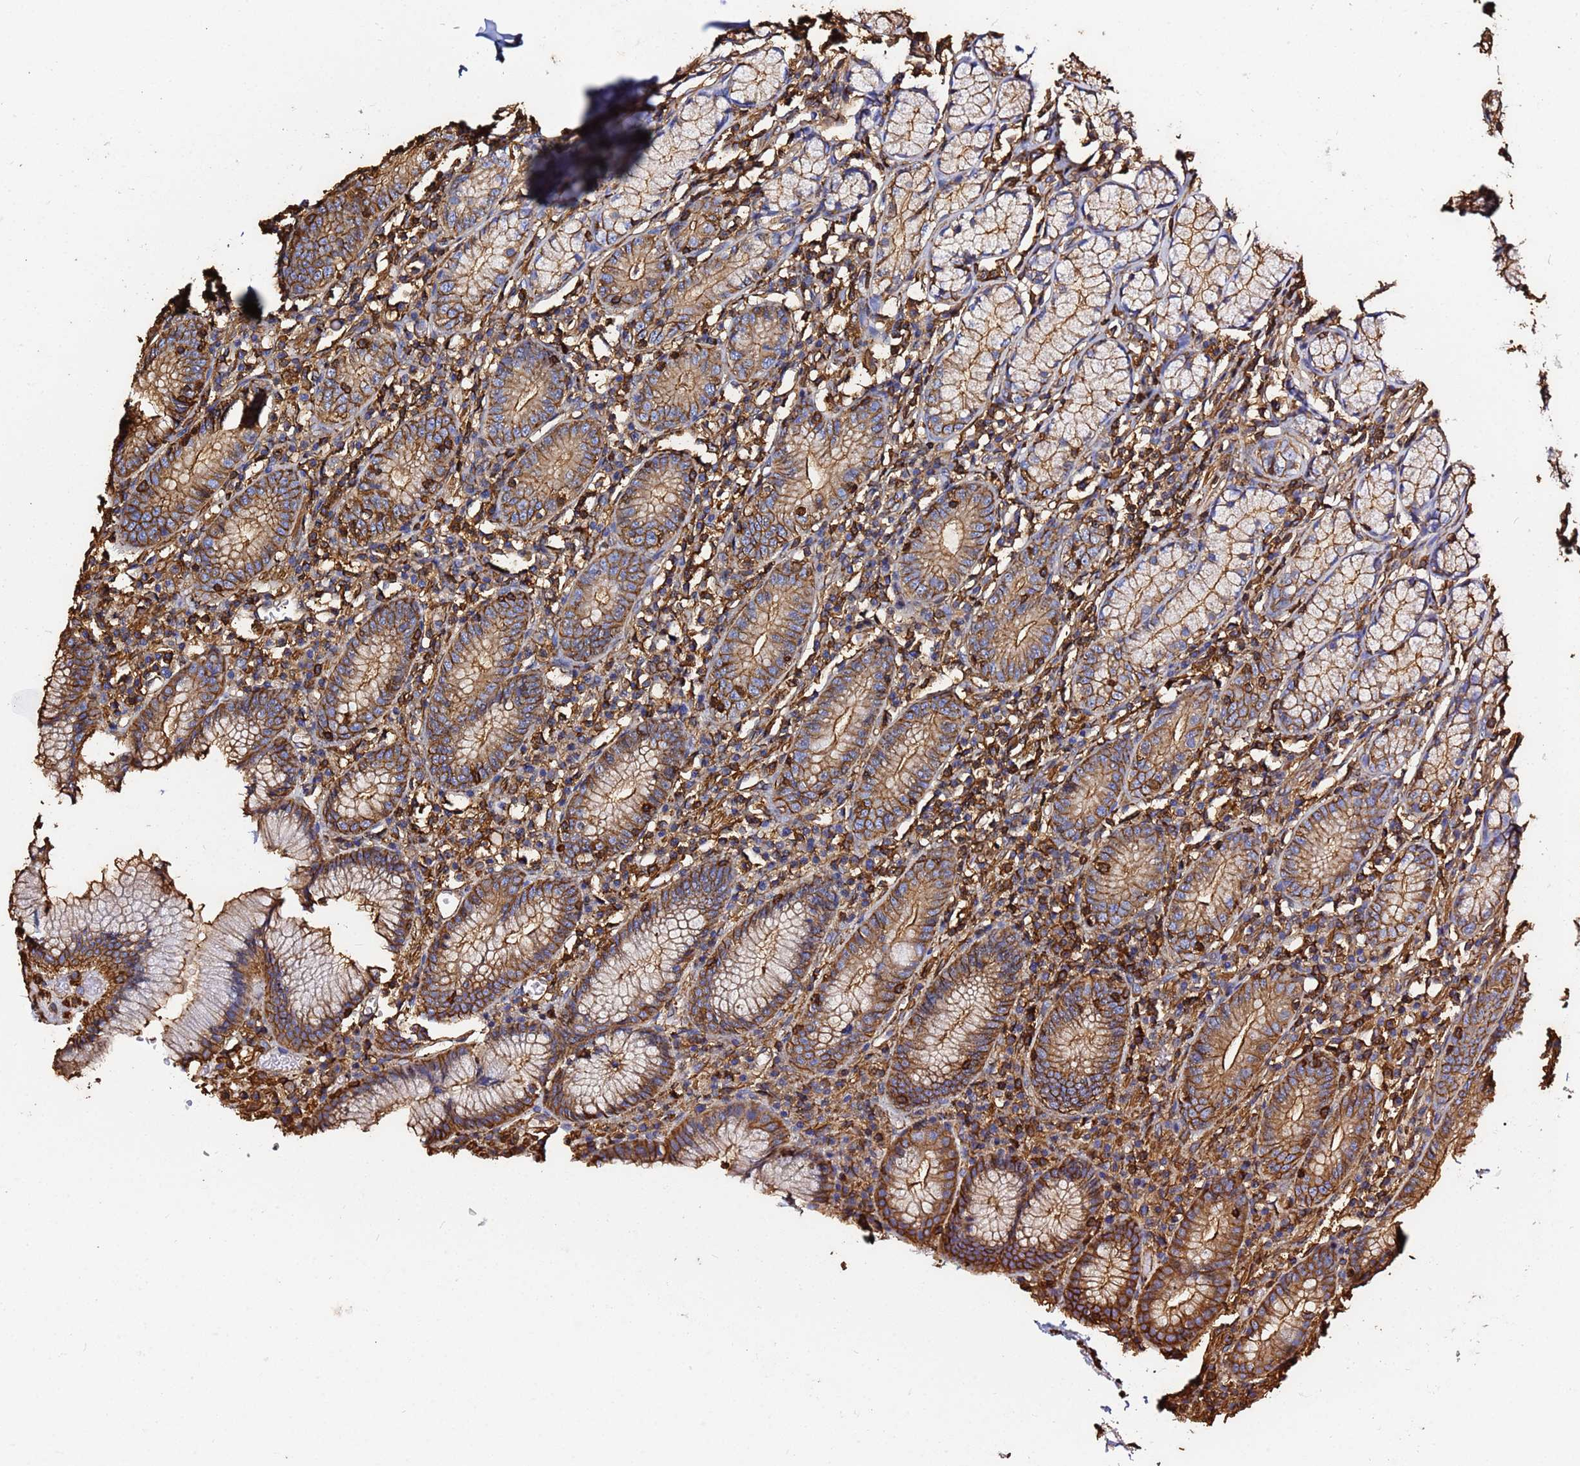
{"staining": {"intensity": "strong", "quantity": ">75%", "location": "cytoplasmic/membranous"}, "tissue": "stomach", "cell_type": "Glandular cells", "image_type": "normal", "snomed": [{"axis": "morphology", "description": "Normal tissue, NOS"}, {"axis": "topography", "description": "Stomach"}], "caption": "Brown immunohistochemical staining in benign human stomach displays strong cytoplasmic/membranous expression in approximately >75% of glandular cells. (brown staining indicates protein expression, while blue staining denotes nuclei).", "gene": "ACTA1", "patient": {"sex": "male", "age": 55}}